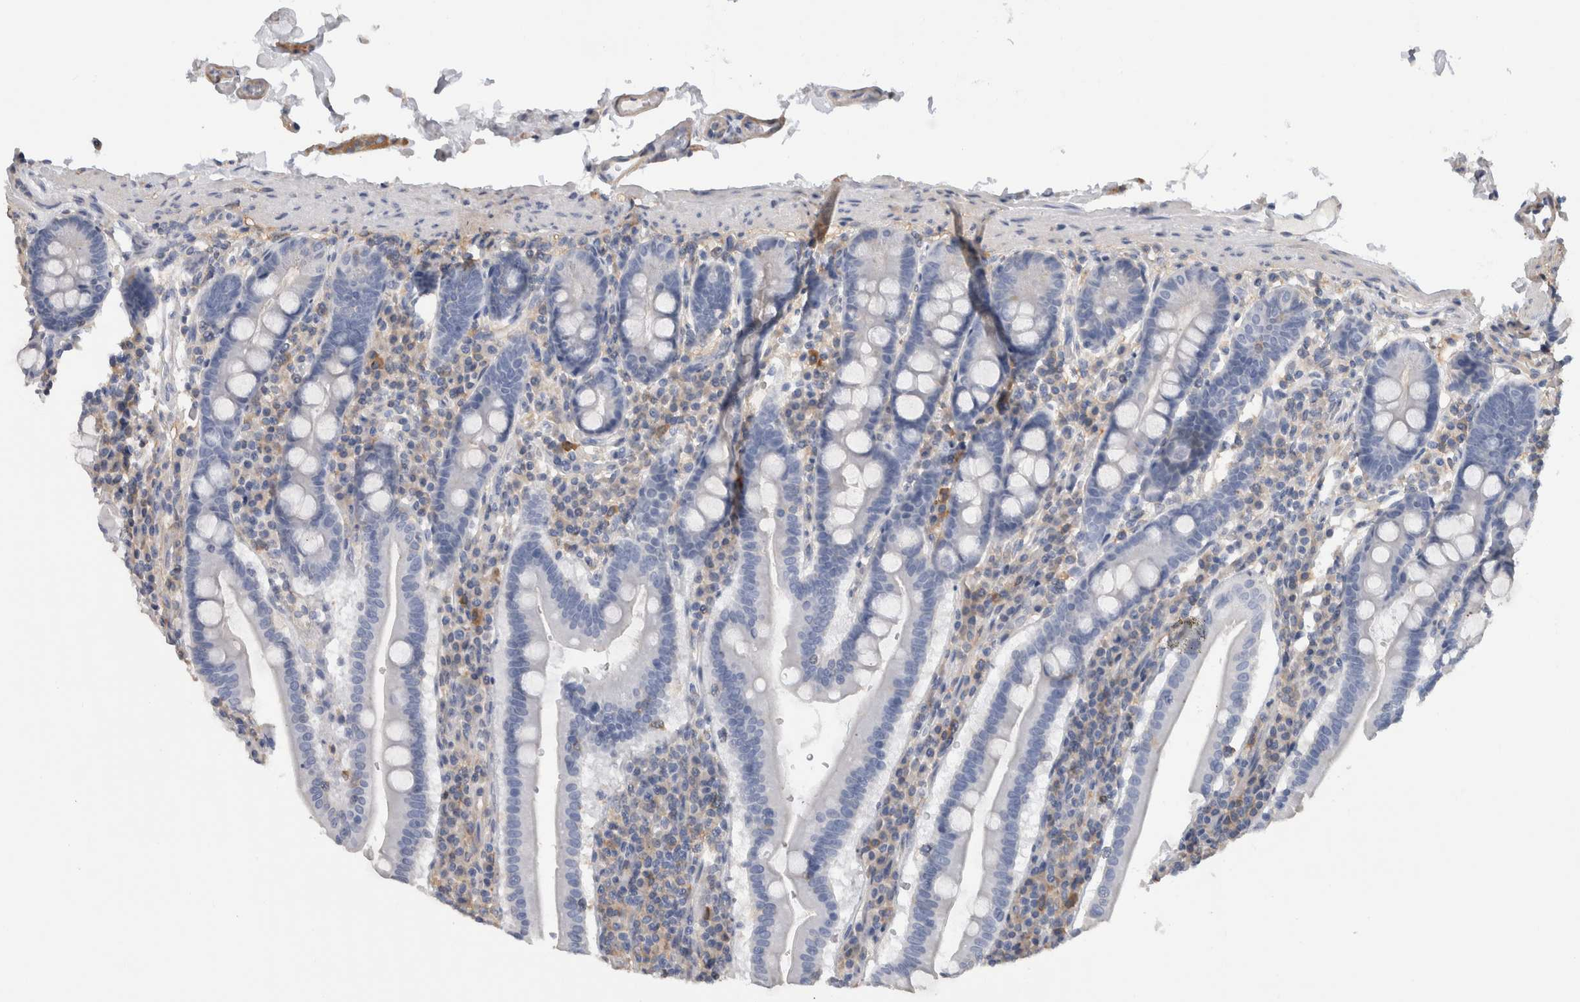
{"staining": {"intensity": "negative", "quantity": "none", "location": "none"}, "tissue": "duodenum", "cell_type": "Glandular cells", "image_type": "normal", "snomed": [{"axis": "morphology", "description": "Normal tissue, NOS"}, {"axis": "morphology", "description": "Adenocarcinoma, NOS"}, {"axis": "topography", "description": "Pancreas"}, {"axis": "topography", "description": "Duodenum"}], "caption": "Image shows no protein positivity in glandular cells of normal duodenum.", "gene": "SCRN1", "patient": {"sex": "male", "age": 50}}